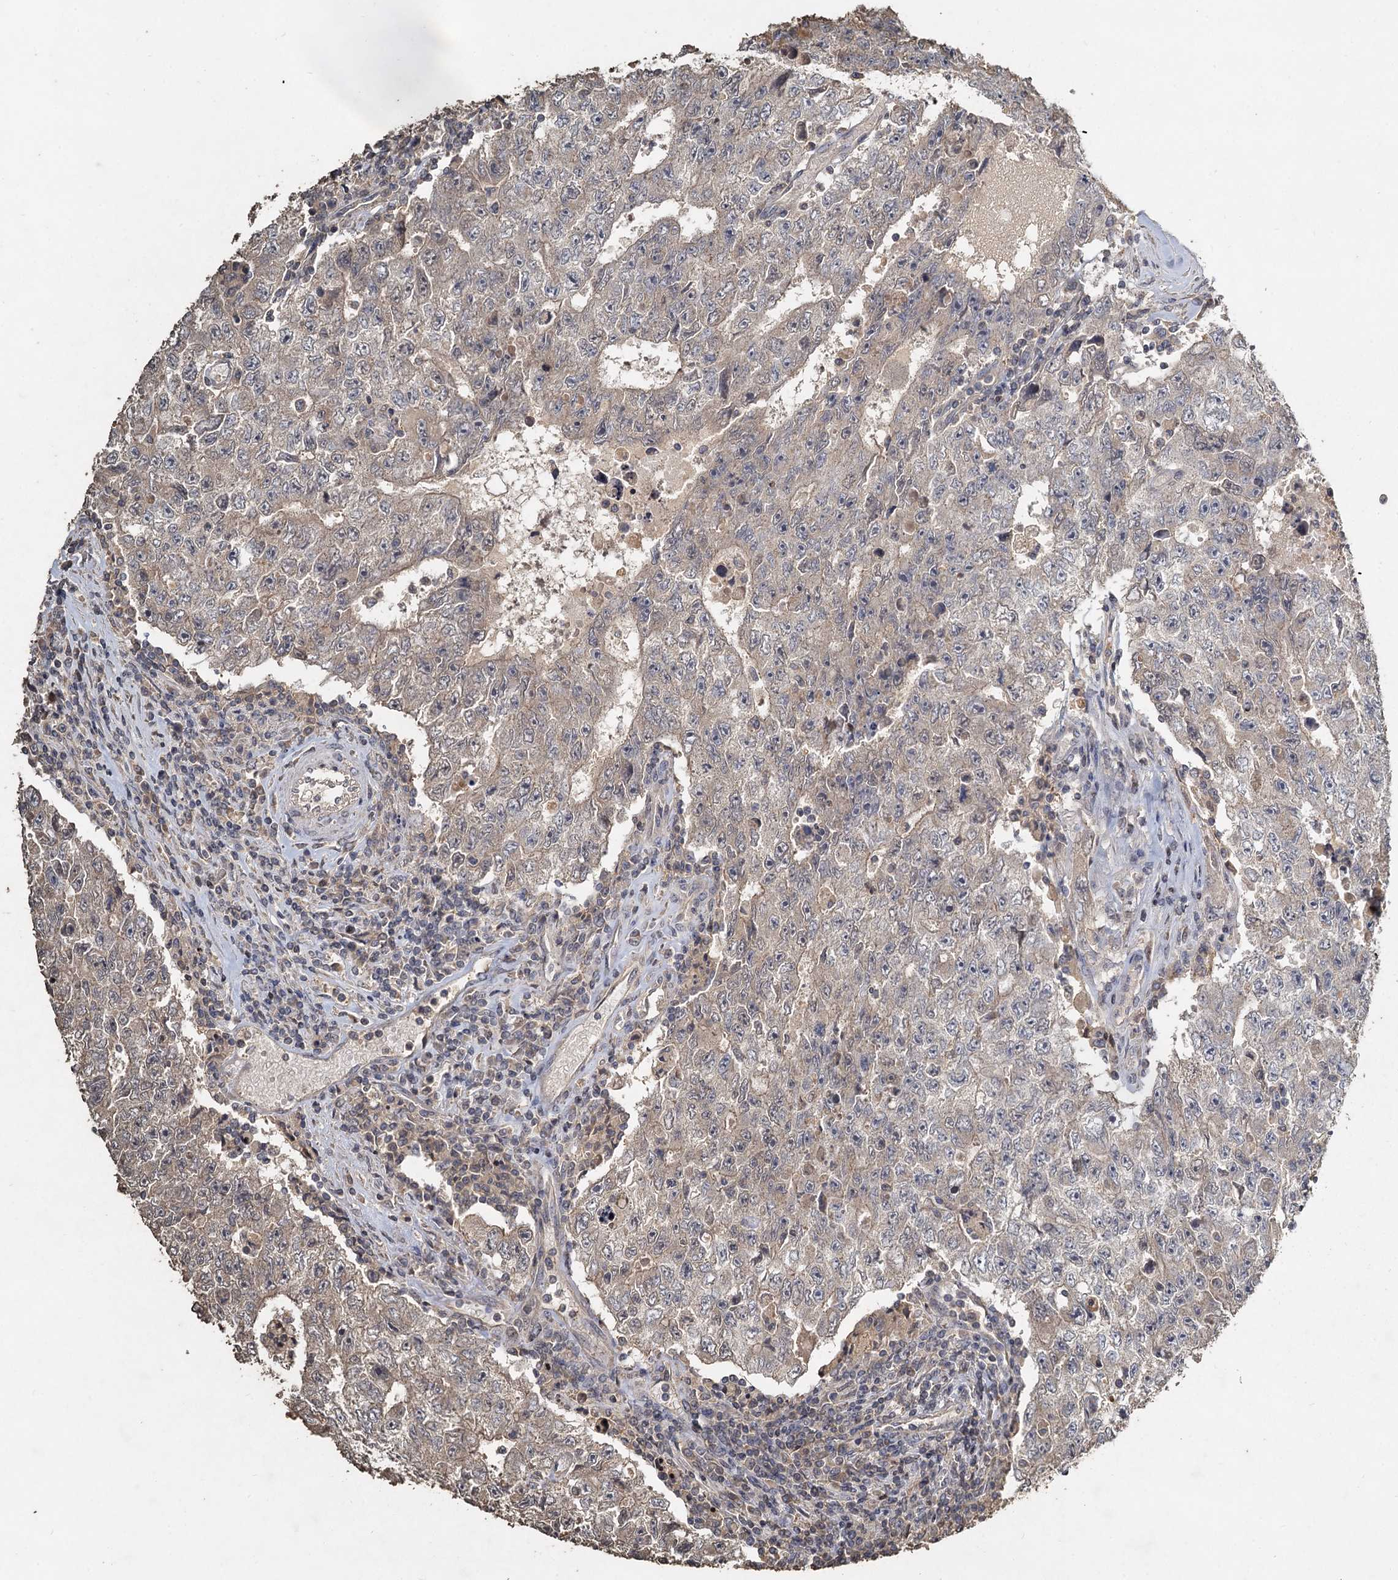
{"staining": {"intensity": "negative", "quantity": "none", "location": "none"}, "tissue": "testis cancer", "cell_type": "Tumor cells", "image_type": "cancer", "snomed": [{"axis": "morphology", "description": "Carcinoma, Embryonal, NOS"}, {"axis": "topography", "description": "Testis"}], "caption": "Tumor cells show no significant expression in testis embryonal carcinoma. (Stains: DAB IHC with hematoxylin counter stain, Microscopy: brightfield microscopy at high magnification).", "gene": "CCDC61", "patient": {"sex": "male", "age": 17}}